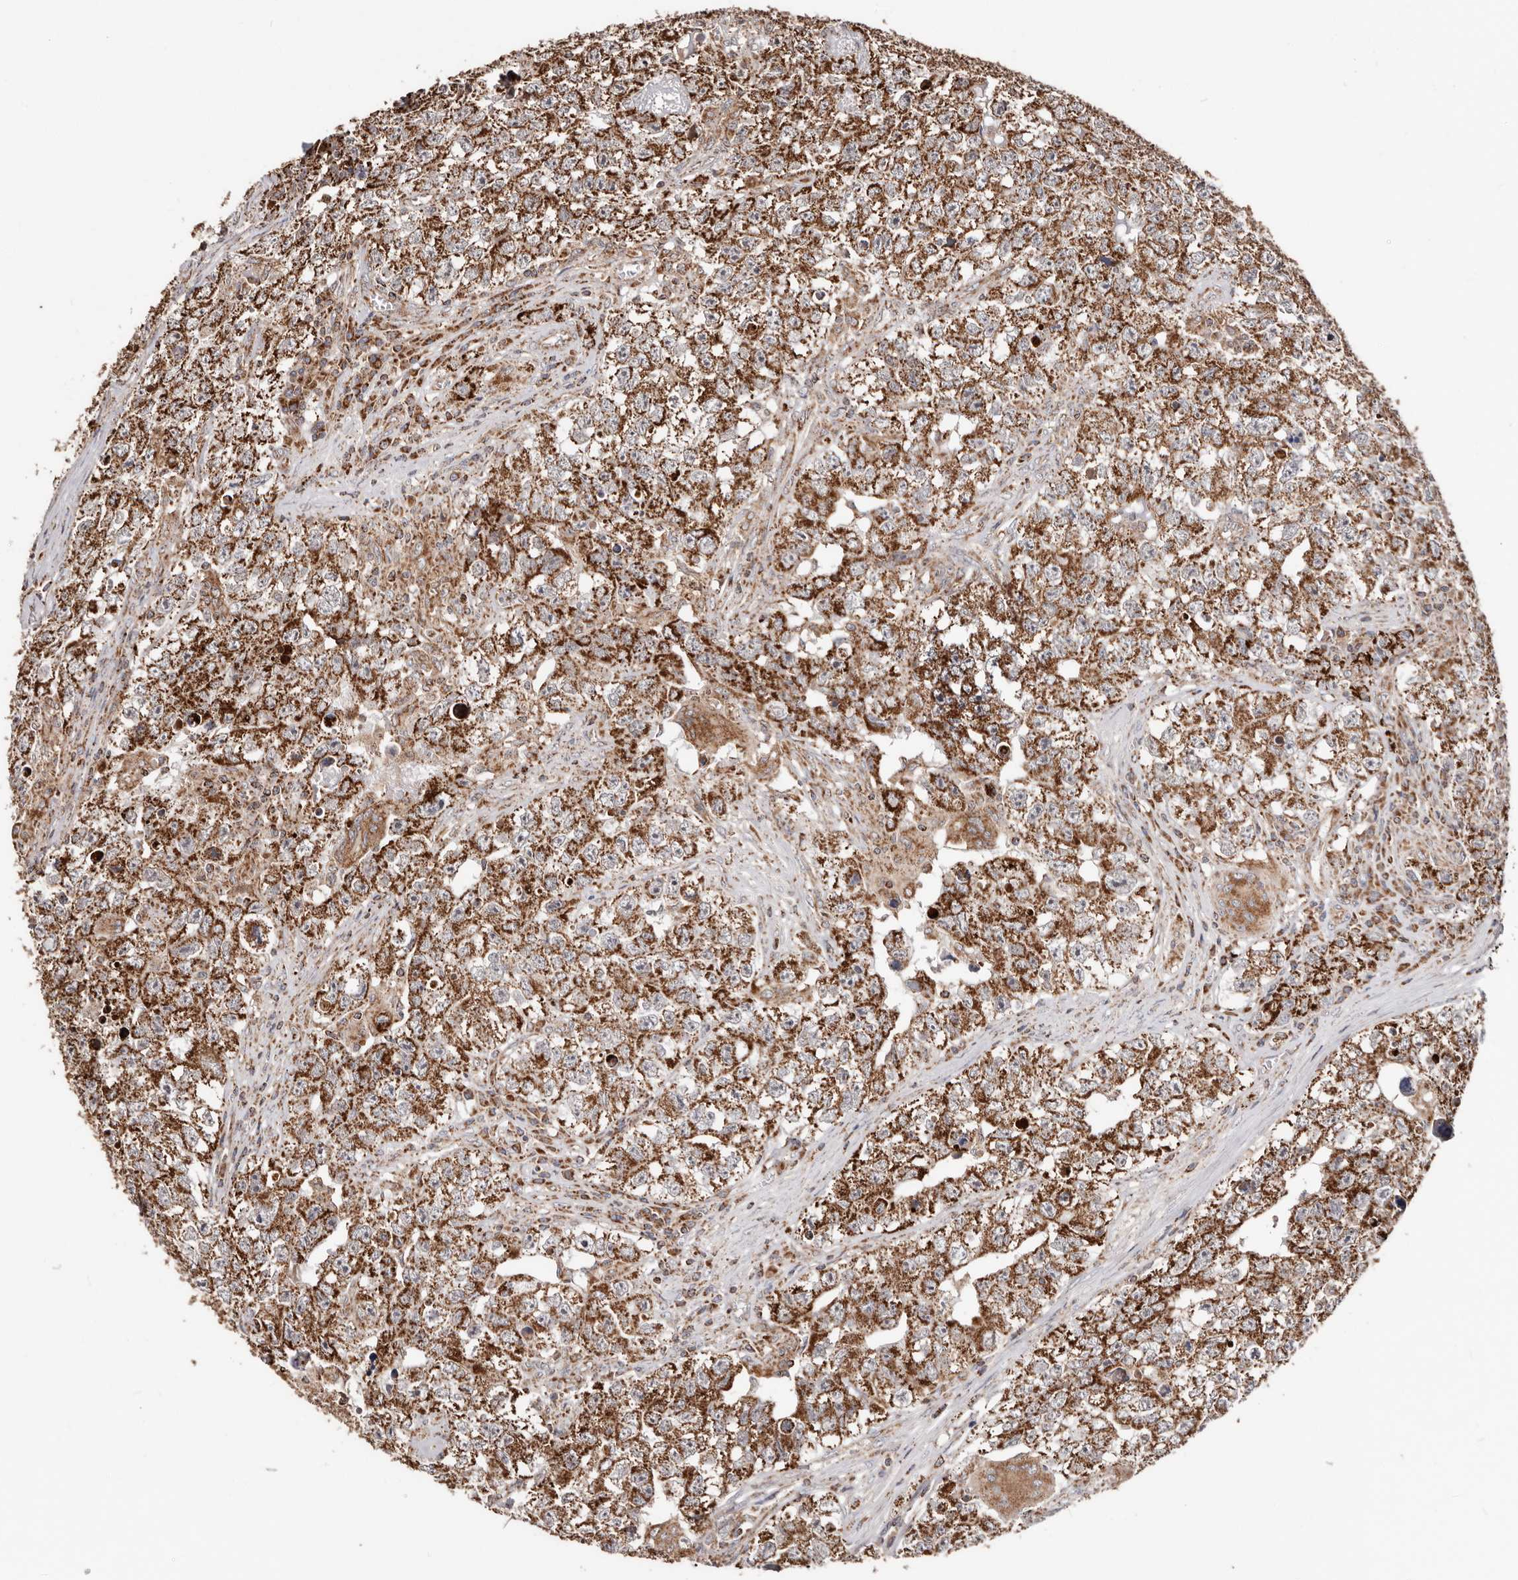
{"staining": {"intensity": "strong", "quantity": "25%-75%", "location": "cytoplasmic/membranous"}, "tissue": "testis cancer", "cell_type": "Tumor cells", "image_type": "cancer", "snomed": [{"axis": "morphology", "description": "Seminoma, NOS"}, {"axis": "morphology", "description": "Carcinoma, Embryonal, NOS"}, {"axis": "topography", "description": "Testis"}], "caption": "Brown immunohistochemical staining in embryonal carcinoma (testis) shows strong cytoplasmic/membranous staining in approximately 25%-75% of tumor cells.", "gene": "PRKACB", "patient": {"sex": "male", "age": 43}}